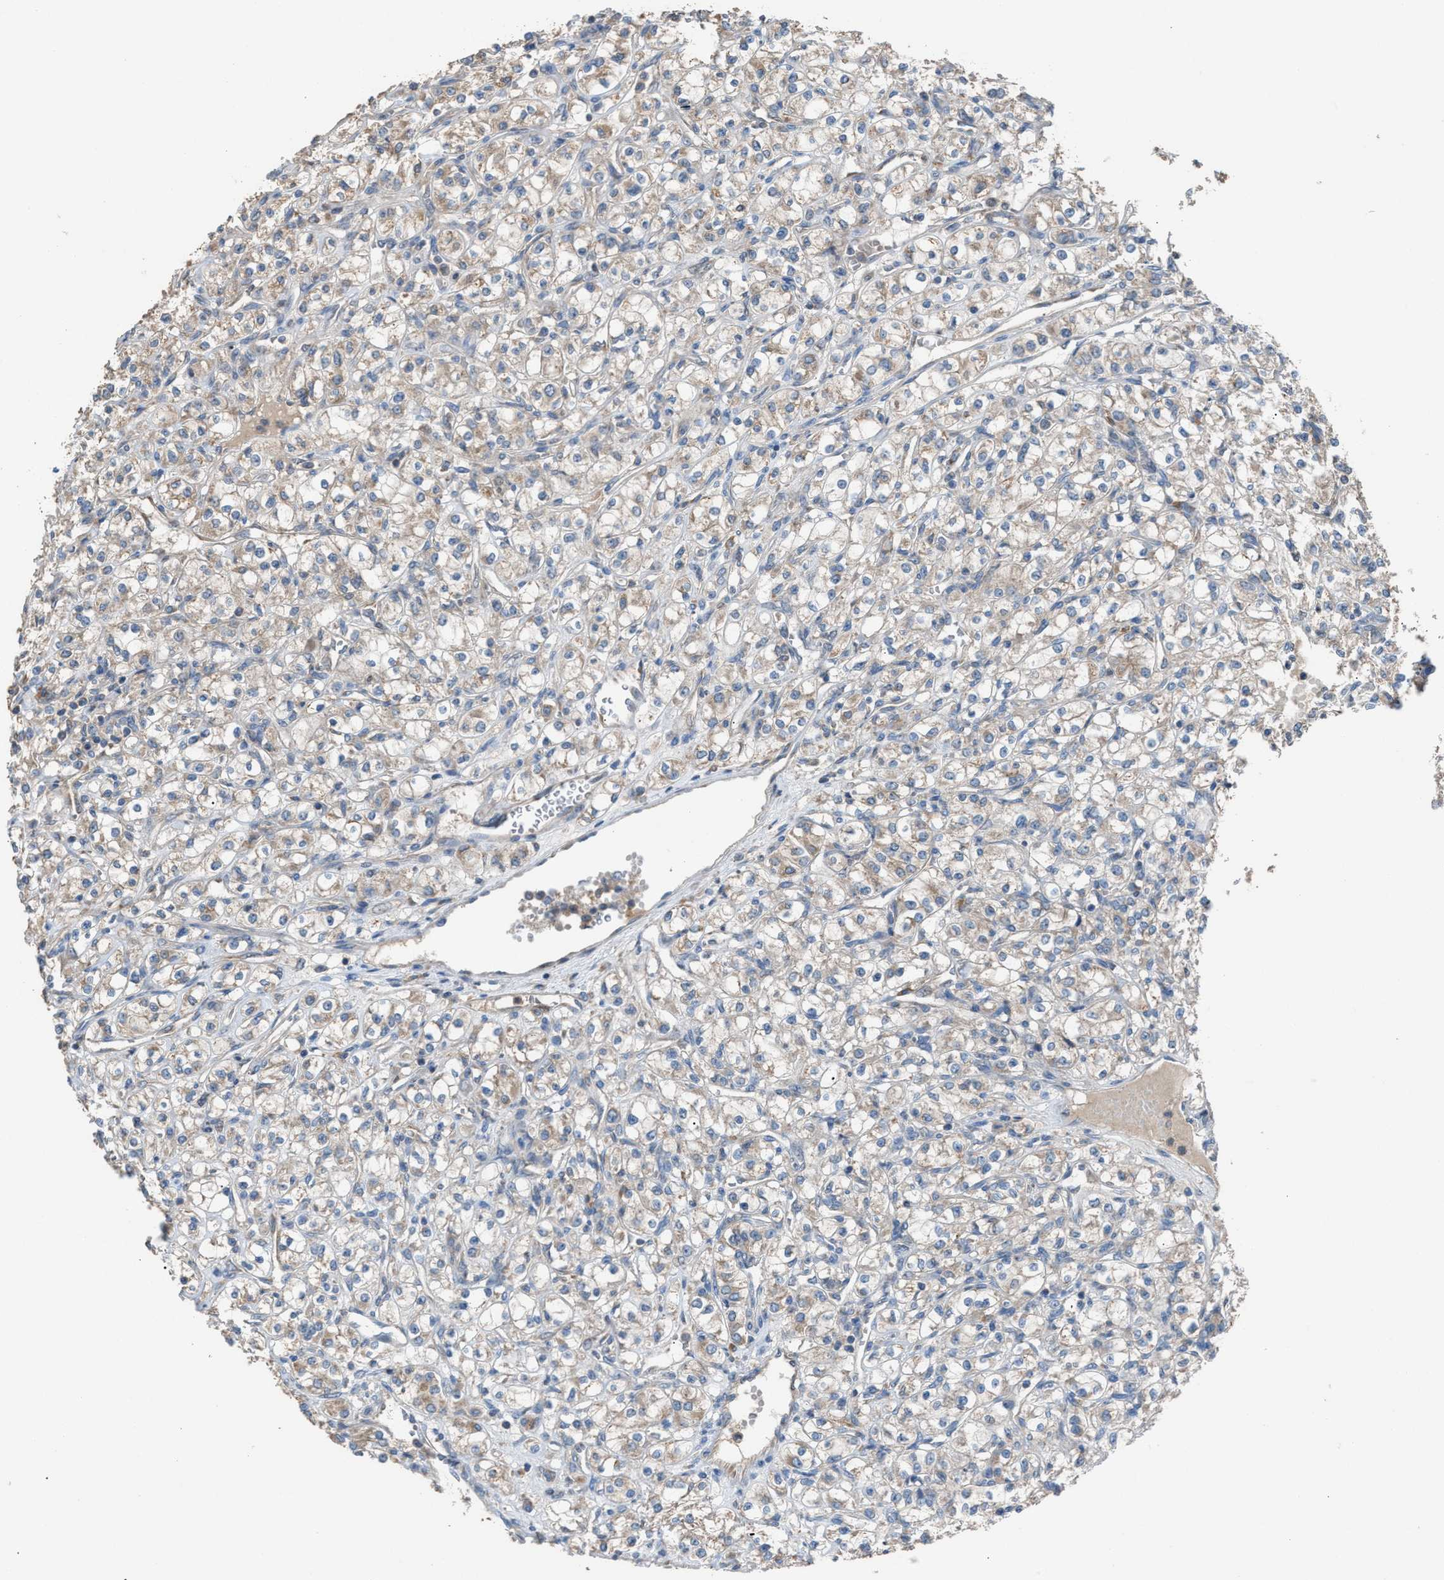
{"staining": {"intensity": "weak", "quantity": ">75%", "location": "cytoplasmic/membranous"}, "tissue": "renal cancer", "cell_type": "Tumor cells", "image_type": "cancer", "snomed": [{"axis": "morphology", "description": "Adenocarcinoma, NOS"}, {"axis": "topography", "description": "Kidney"}], "caption": "This is a micrograph of IHC staining of renal cancer, which shows weak staining in the cytoplasmic/membranous of tumor cells.", "gene": "TPK1", "patient": {"sex": "male", "age": 77}}